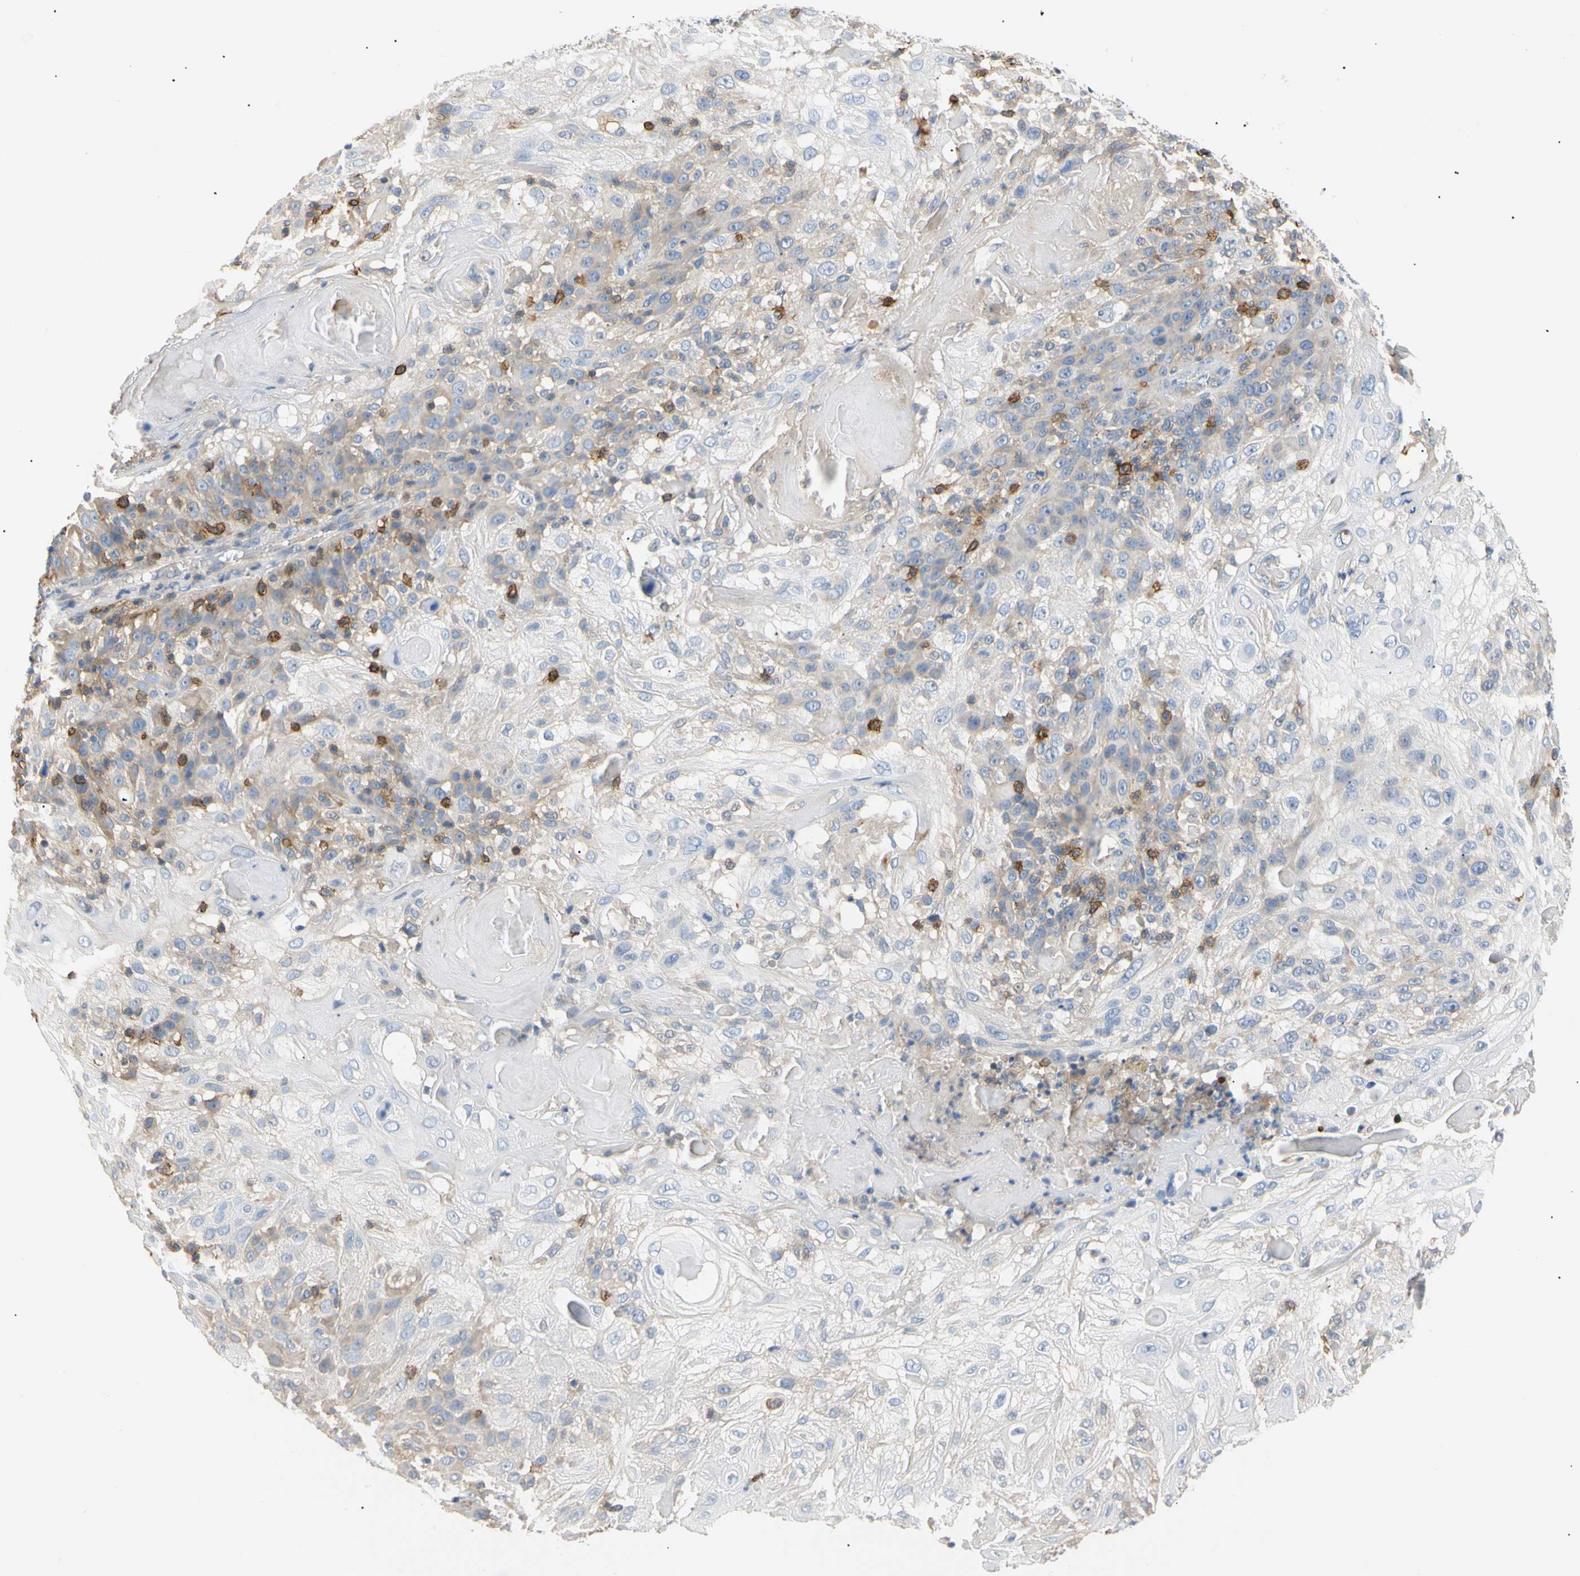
{"staining": {"intensity": "negative", "quantity": "none", "location": "none"}, "tissue": "skin cancer", "cell_type": "Tumor cells", "image_type": "cancer", "snomed": [{"axis": "morphology", "description": "Normal tissue, NOS"}, {"axis": "morphology", "description": "Squamous cell carcinoma, NOS"}, {"axis": "topography", "description": "Skin"}], "caption": "The immunohistochemistry photomicrograph has no significant positivity in tumor cells of skin squamous cell carcinoma tissue. Brightfield microscopy of IHC stained with DAB (3,3'-diaminobenzidine) (brown) and hematoxylin (blue), captured at high magnification.", "gene": "TNFRSF18", "patient": {"sex": "female", "age": 83}}